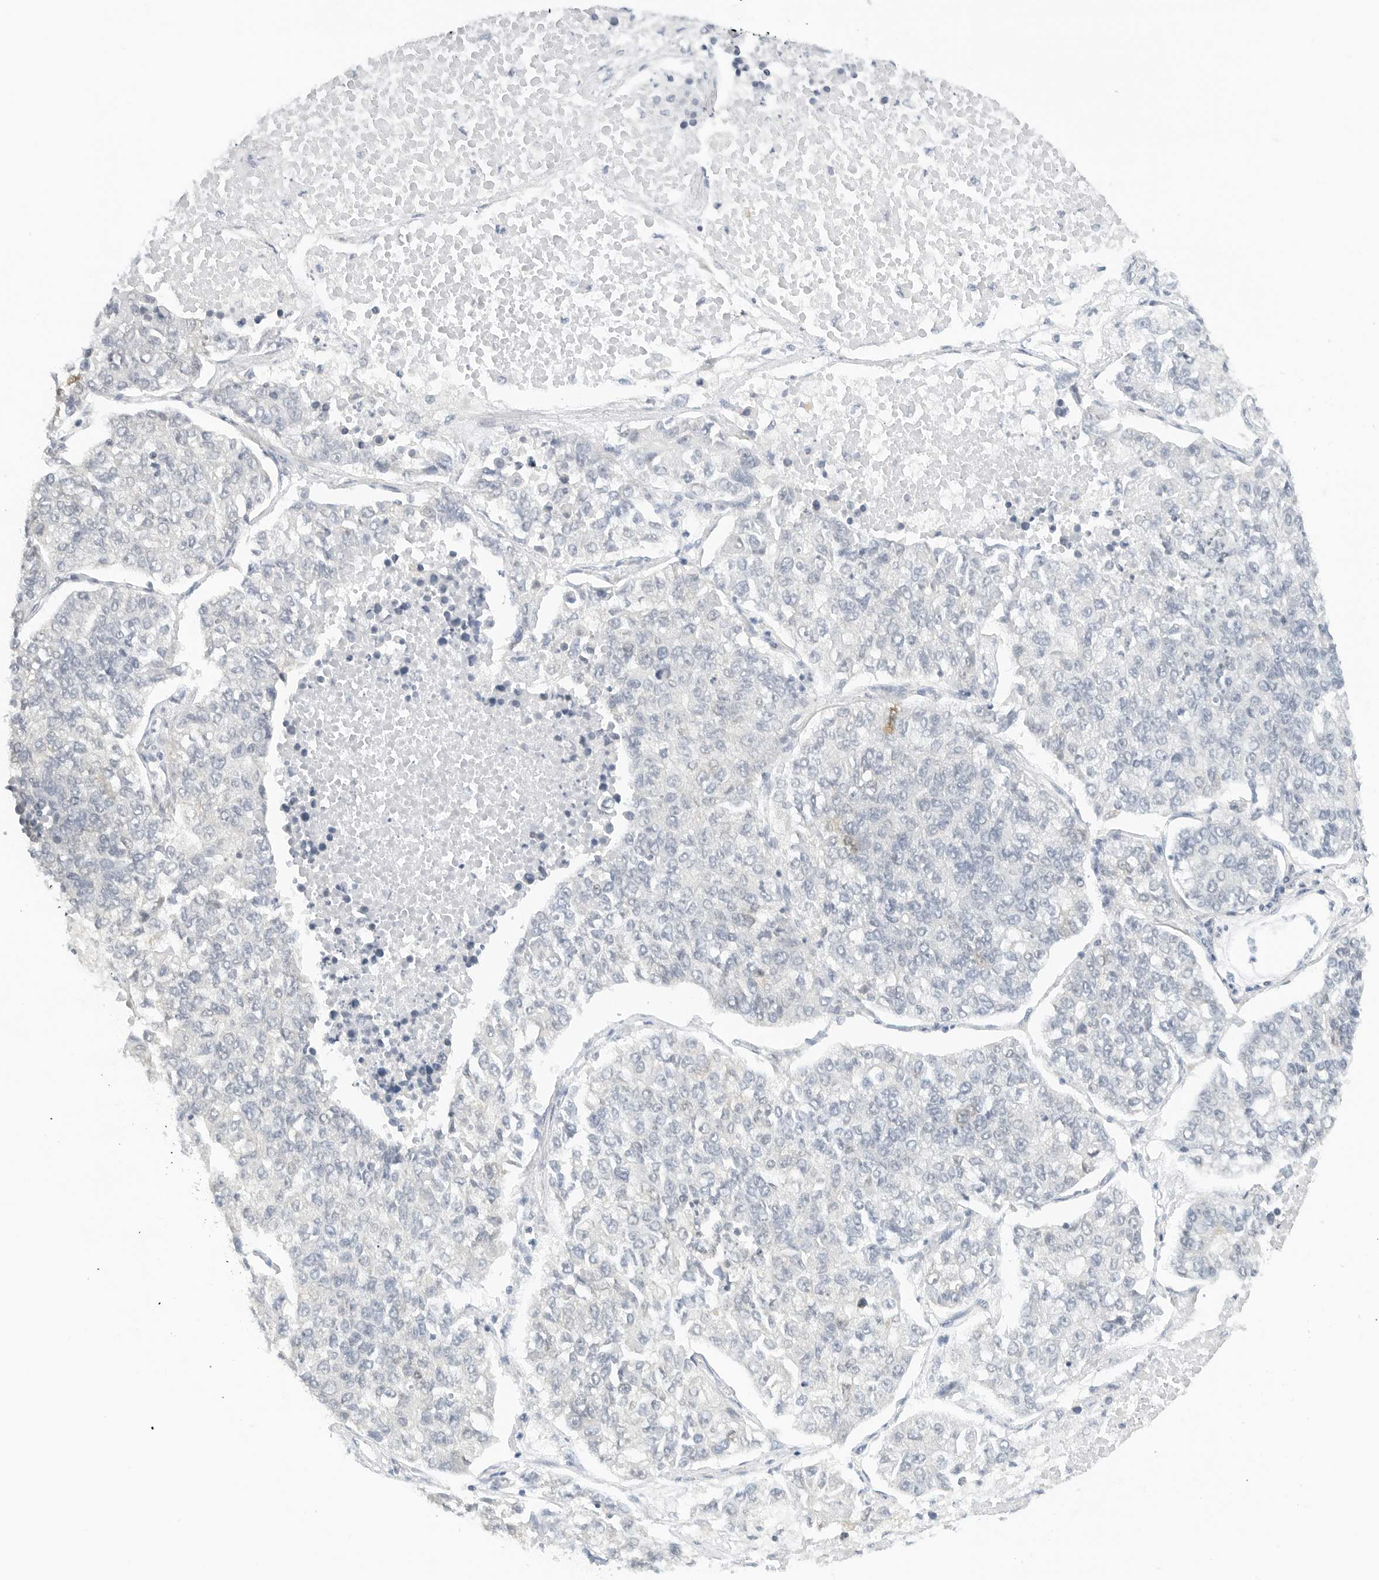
{"staining": {"intensity": "negative", "quantity": "none", "location": "none"}, "tissue": "lung cancer", "cell_type": "Tumor cells", "image_type": "cancer", "snomed": [{"axis": "morphology", "description": "Adenocarcinoma, NOS"}, {"axis": "topography", "description": "Lung"}], "caption": "A high-resolution photomicrograph shows immunohistochemistry (IHC) staining of lung cancer, which displays no significant positivity in tumor cells. (Brightfield microscopy of DAB (3,3'-diaminobenzidine) immunohistochemistry at high magnification).", "gene": "NEO1", "patient": {"sex": "male", "age": 49}}